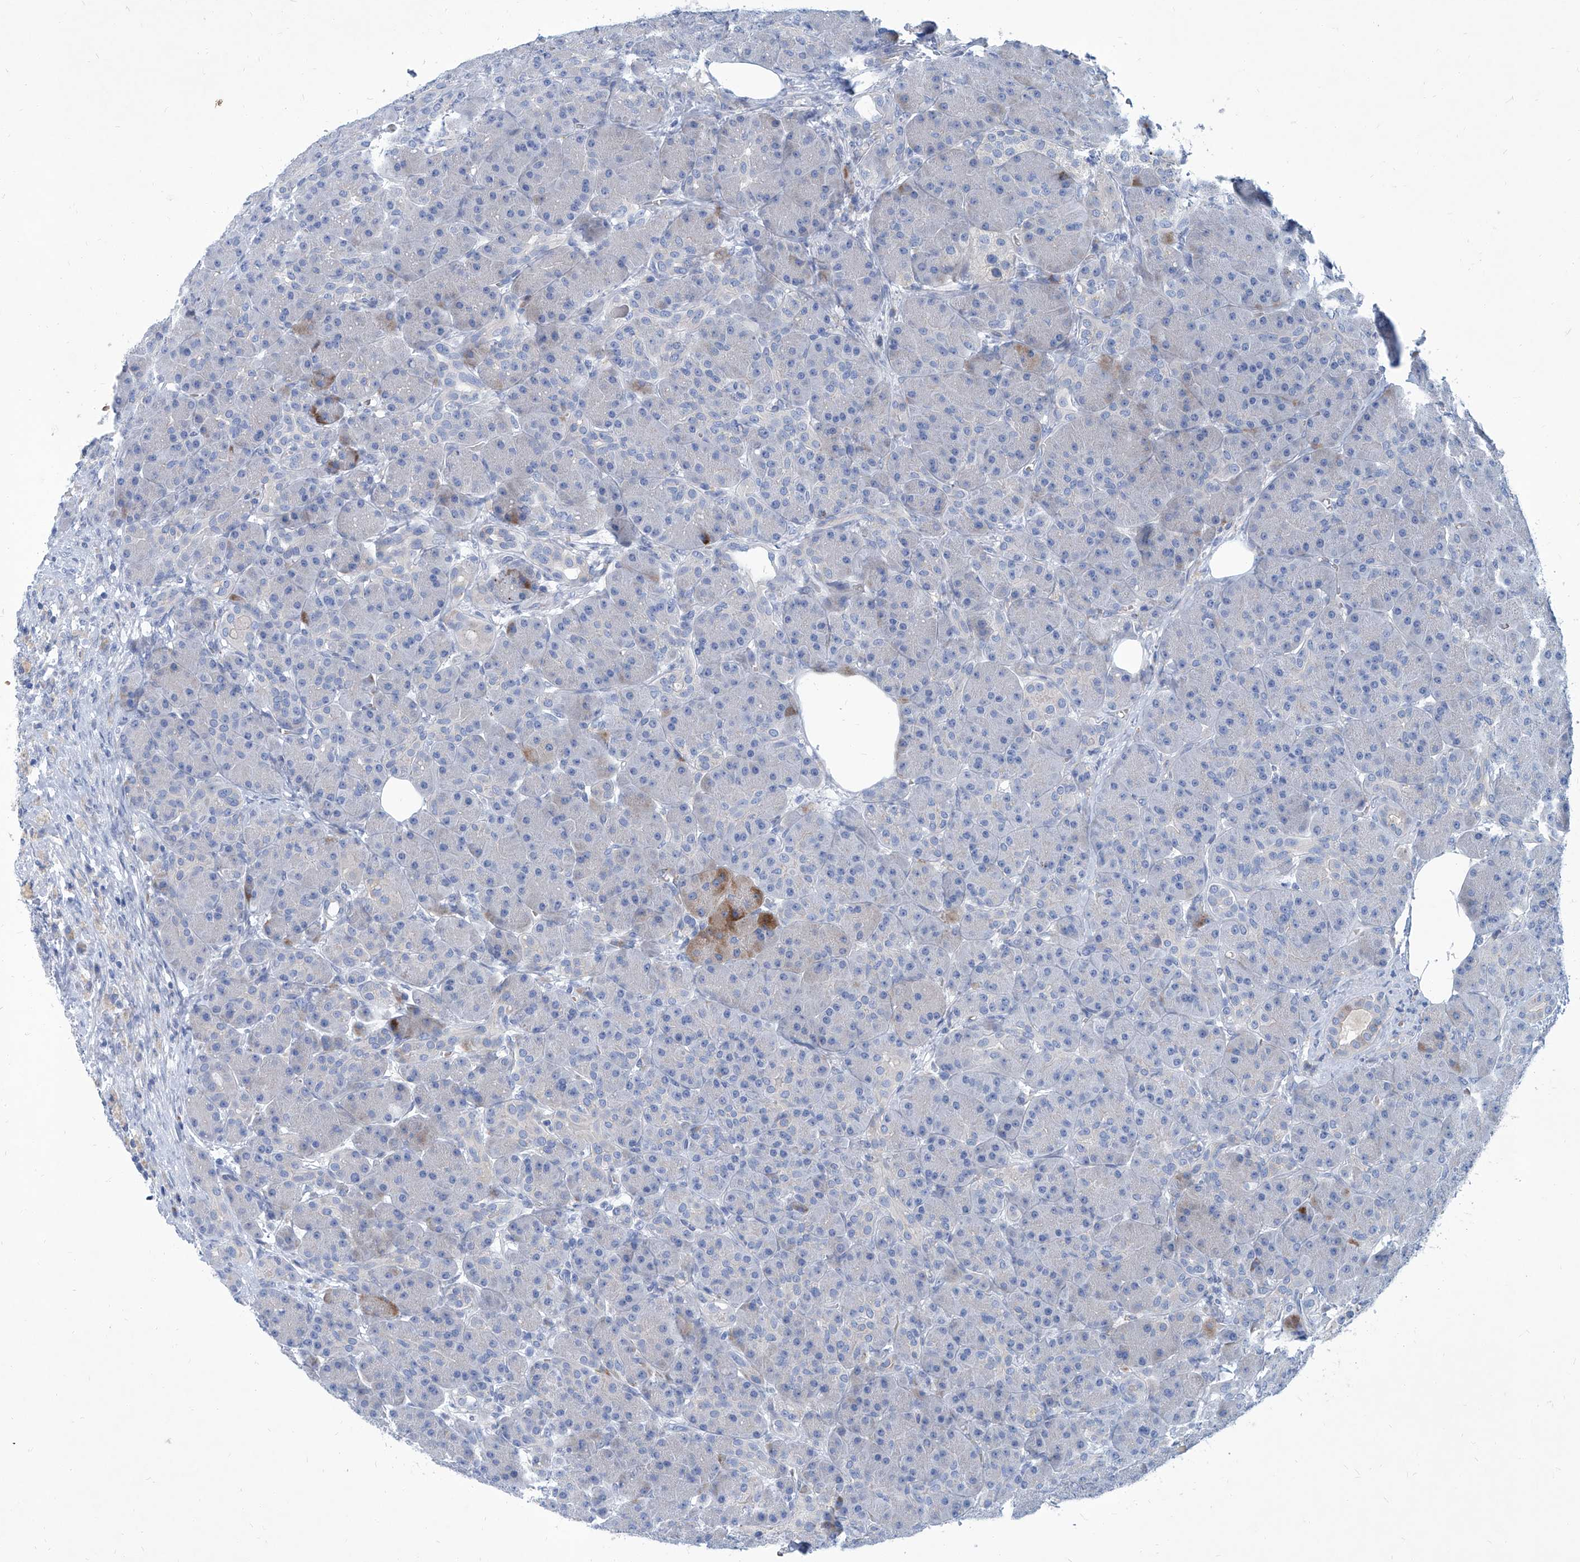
{"staining": {"intensity": "moderate", "quantity": "<25%", "location": "cytoplasmic/membranous"}, "tissue": "pancreas", "cell_type": "Exocrine glandular cells", "image_type": "normal", "snomed": [{"axis": "morphology", "description": "Normal tissue, NOS"}, {"axis": "topography", "description": "Pancreas"}], "caption": "DAB (3,3'-diaminobenzidine) immunohistochemical staining of unremarkable pancreas exhibits moderate cytoplasmic/membranous protein positivity in about <25% of exocrine glandular cells.", "gene": "FPR2", "patient": {"sex": "male", "age": 63}}